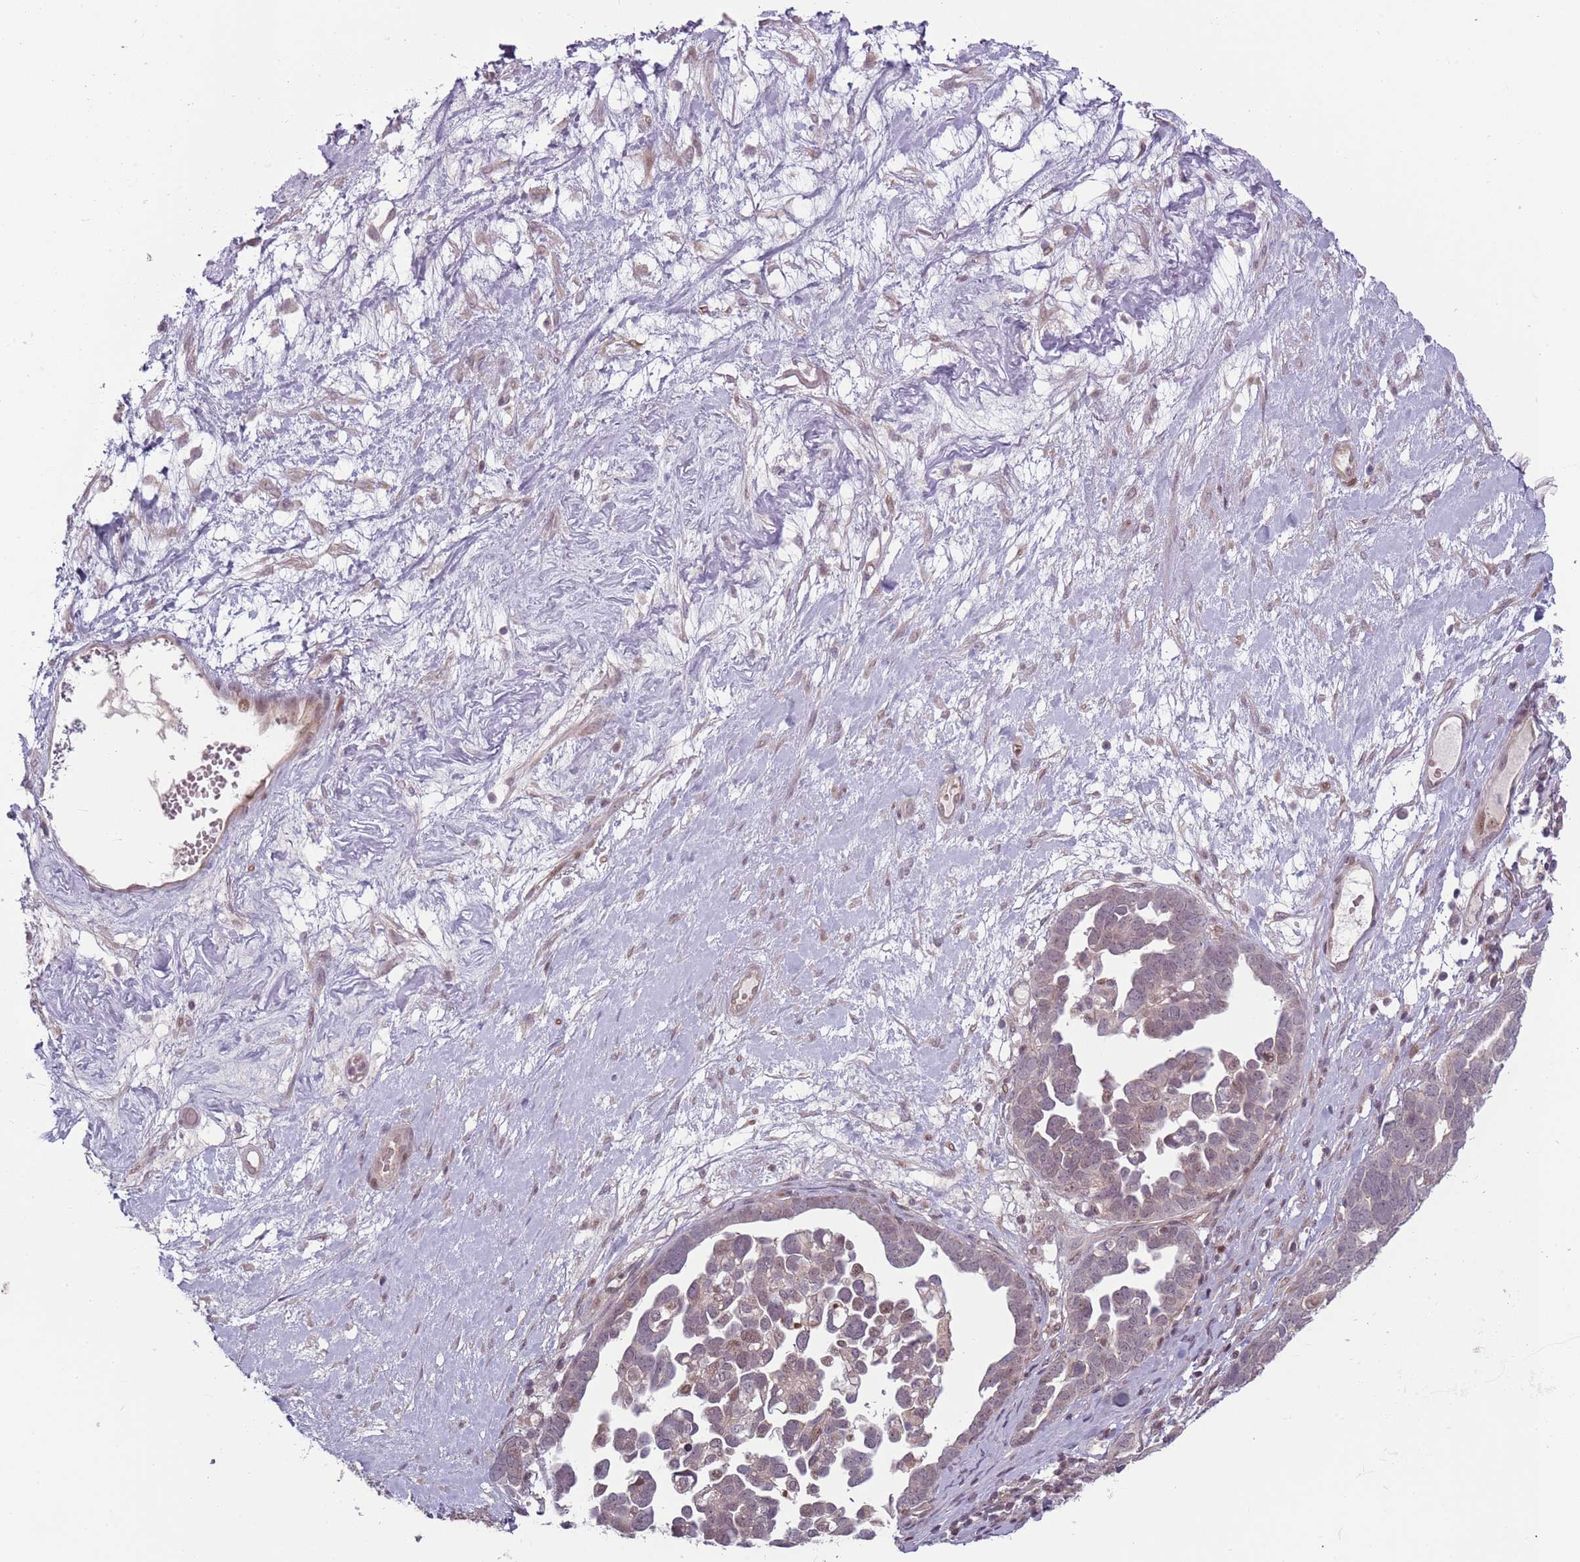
{"staining": {"intensity": "weak", "quantity": "<25%", "location": "nuclear"}, "tissue": "ovarian cancer", "cell_type": "Tumor cells", "image_type": "cancer", "snomed": [{"axis": "morphology", "description": "Cystadenocarcinoma, serous, NOS"}, {"axis": "topography", "description": "Ovary"}], "caption": "The photomicrograph reveals no significant staining in tumor cells of ovarian cancer.", "gene": "ADGRG1", "patient": {"sex": "female", "age": 54}}